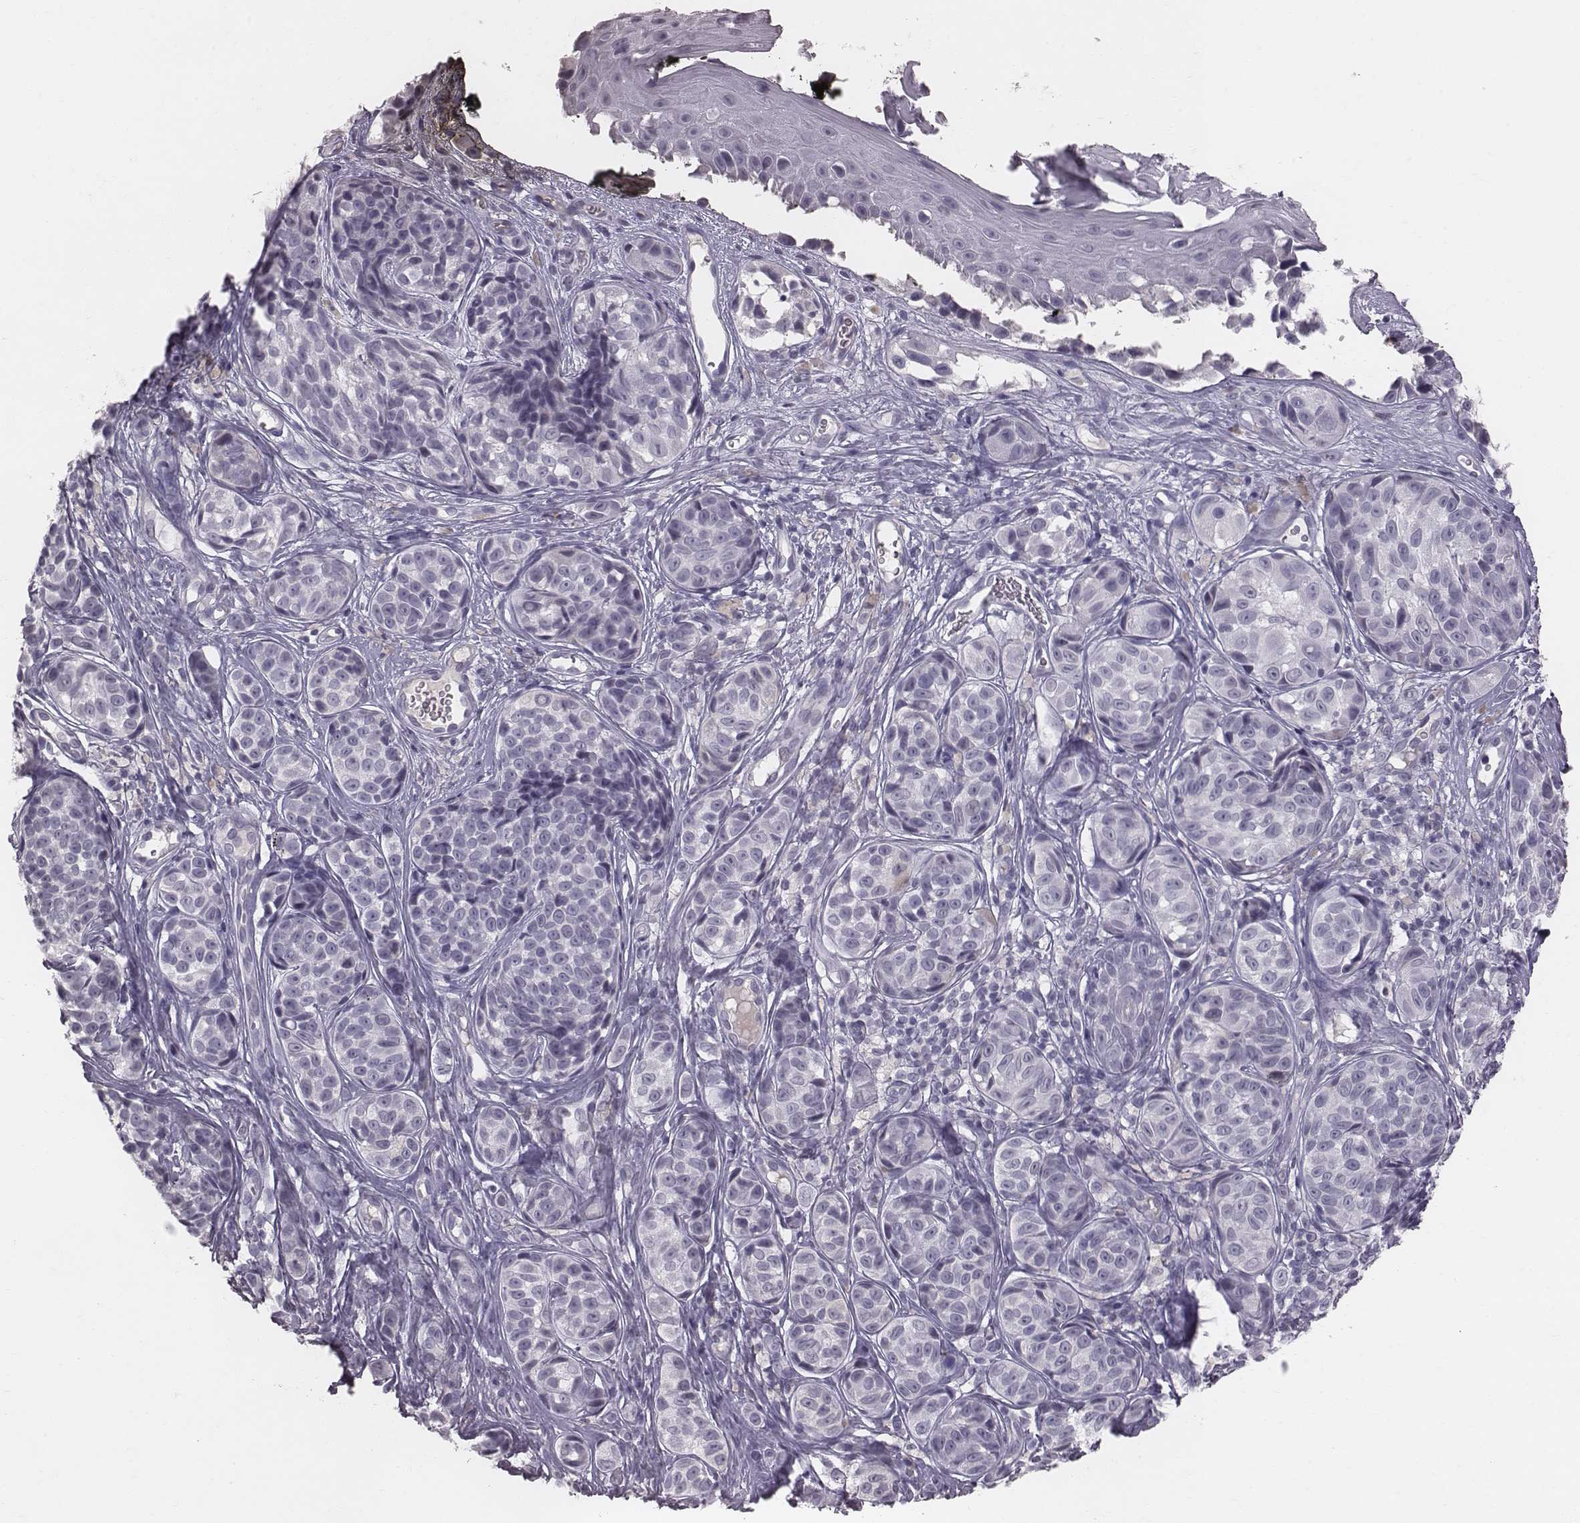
{"staining": {"intensity": "negative", "quantity": "none", "location": "none"}, "tissue": "melanoma", "cell_type": "Tumor cells", "image_type": "cancer", "snomed": [{"axis": "morphology", "description": "Malignant melanoma, NOS"}, {"axis": "topography", "description": "Skin"}], "caption": "Histopathology image shows no significant protein positivity in tumor cells of melanoma.", "gene": "CFTR", "patient": {"sex": "male", "age": 48}}